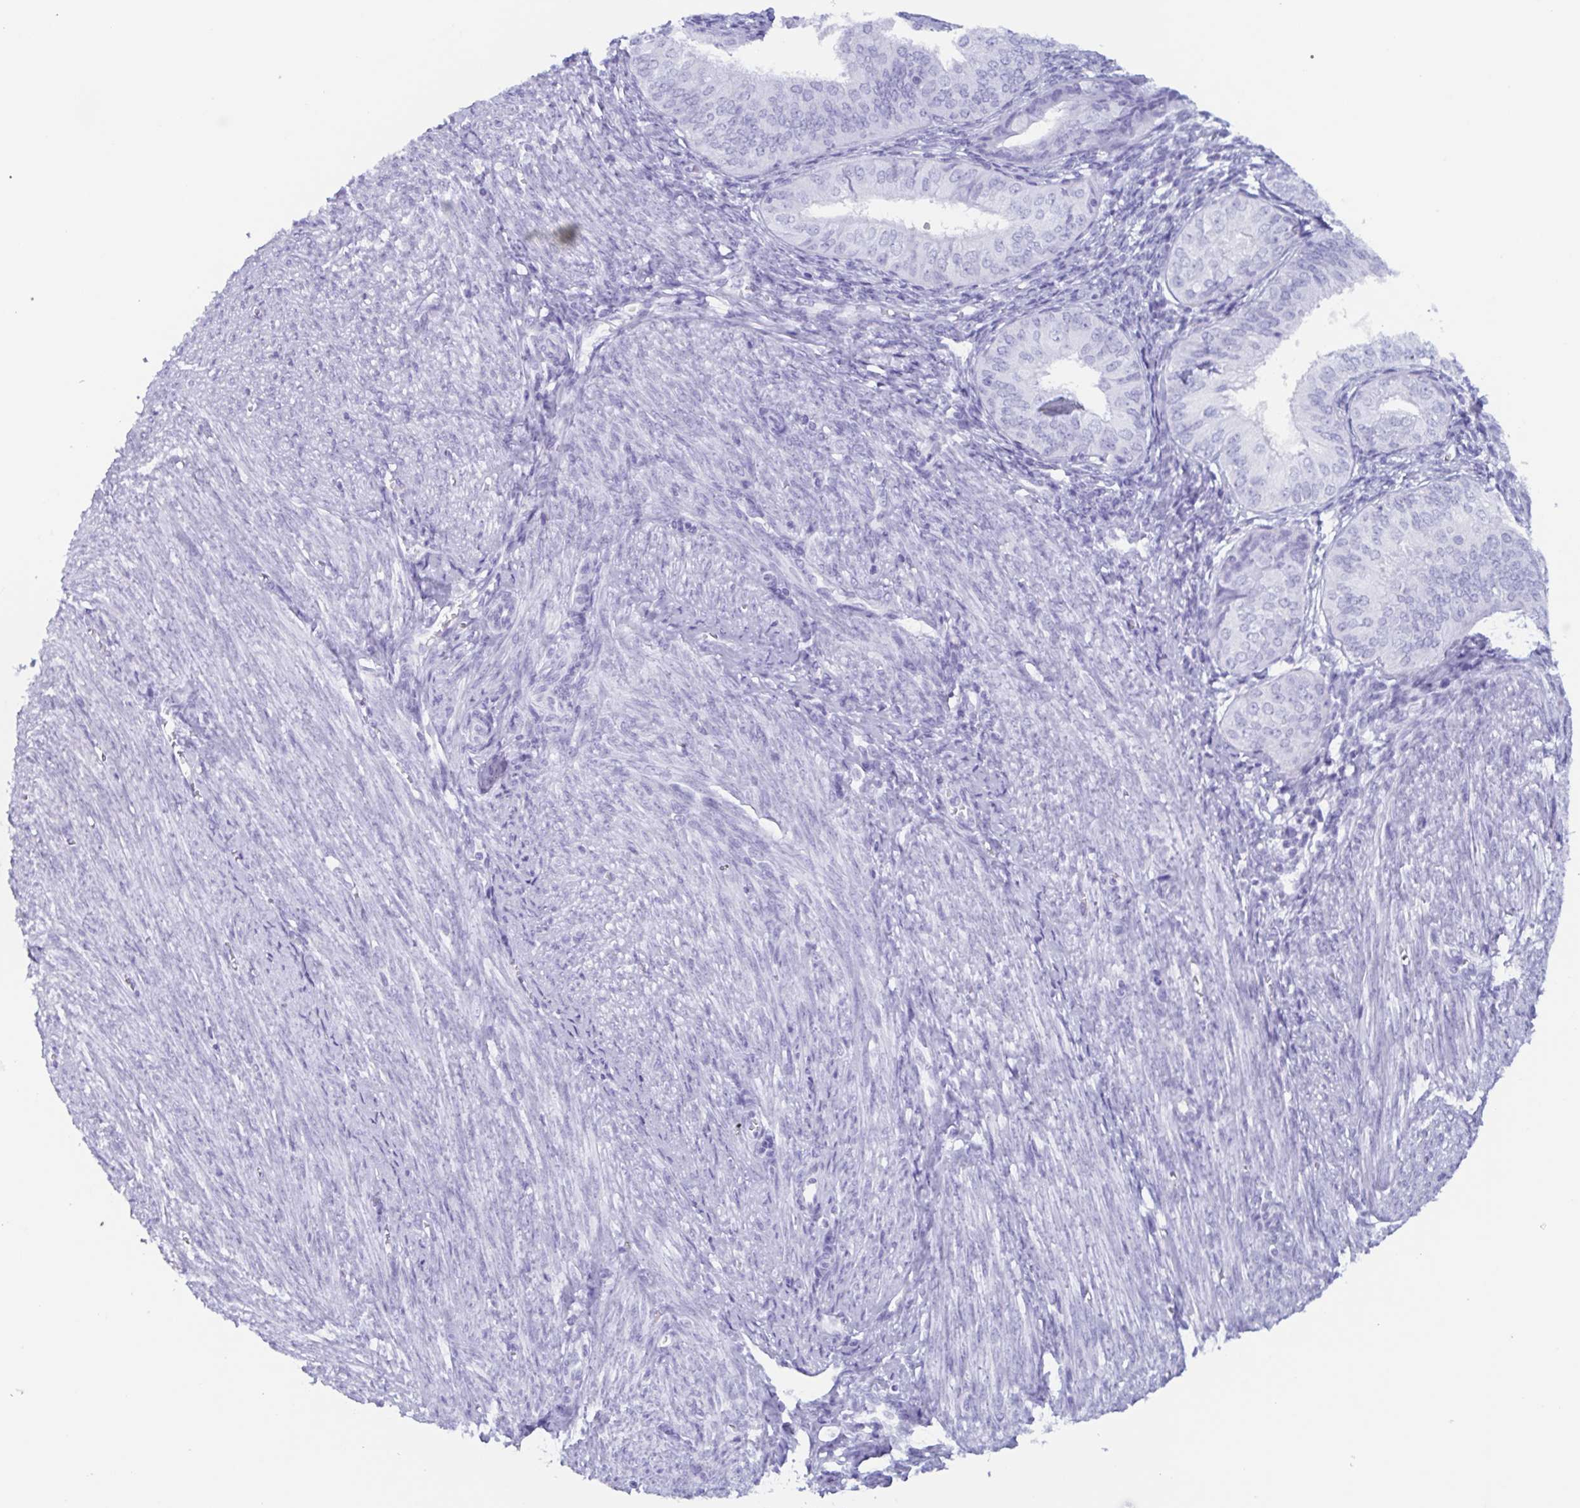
{"staining": {"intensity": "negative", "quantity": "none", "location": "none"}, "tissue": "endometrial cancer", "cell_type": "Tumor cells", "image_type": "cancer", "snomed": [{"axis": "morphology", "description": "Adenocarcinoma, NOS"}, {"axis": "topography", "description": "Endometrium"}], "caption": "An image of endometrial cancer (adenocarcinoma) stained for a protein shows no brown staining in tumor cells. Brightfield microscopy of IHC stained with DAB (brown) and hematoxylin (blue), captured at high magnification.", "gene": "BPI", "patient": {"sex": "female", "age": 58}}